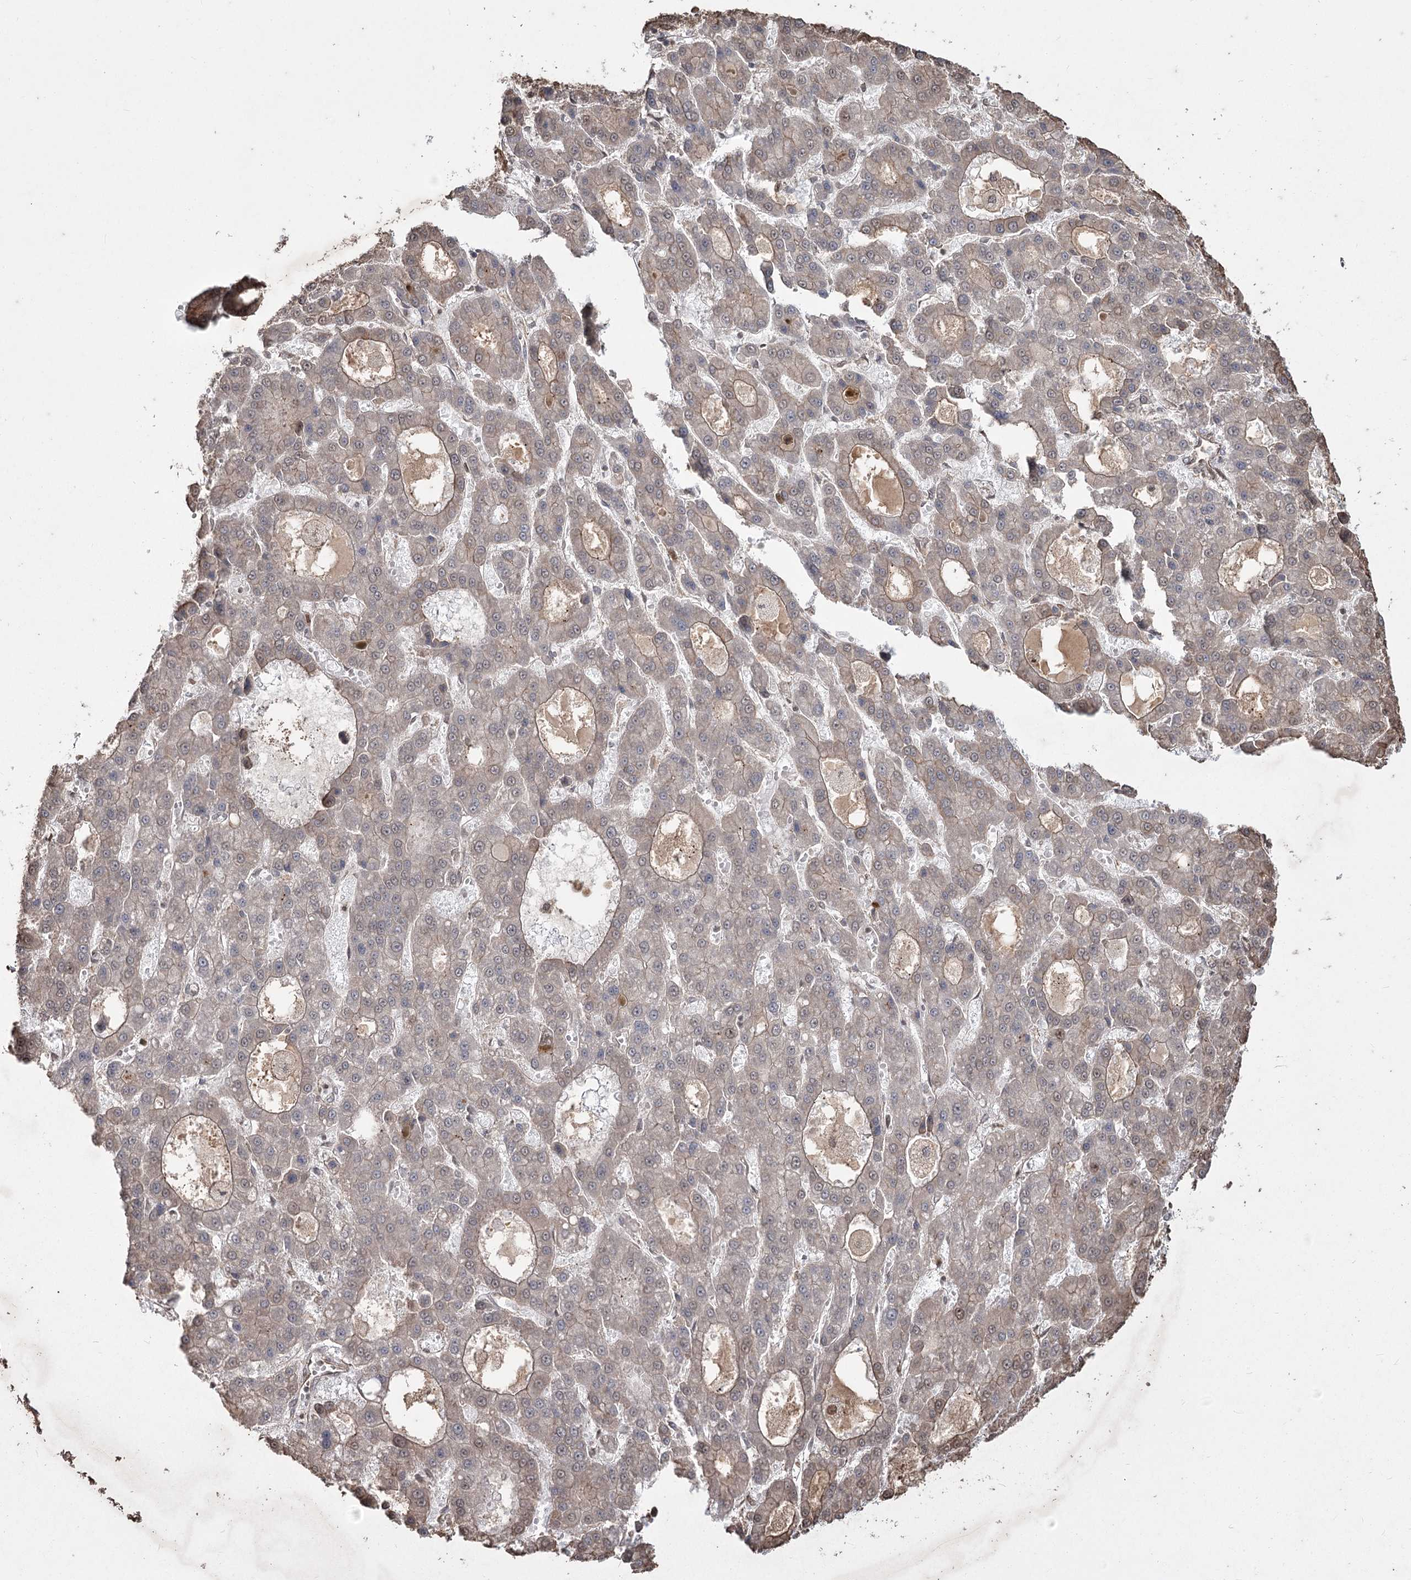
{"staining": {"intensity": "weak", "quantity": "<25%", "location": "cytoplasmic/membranous,nuclear"}, "tissue": "liver cancer", "cell_type": "Tumor cells", "image_type": "cancer", "snomed": [{"axis": "morphology", "description": "Carcinoma, Hepatocellular, NOS"}, {"axis": "topography", "description": "Liver"}], "caption": "Immunohistochemical staining of human hepatocellular carcinoma (liver) reveals no significant positivity in tumor cells. The staining is performed using DAB (3,3'-diaminobenzidine) brown chromogen with nuclei counter-stained in using hematoxylin.", "gene": "PRC1", "patient": {"sex": "male", "age": 70}}